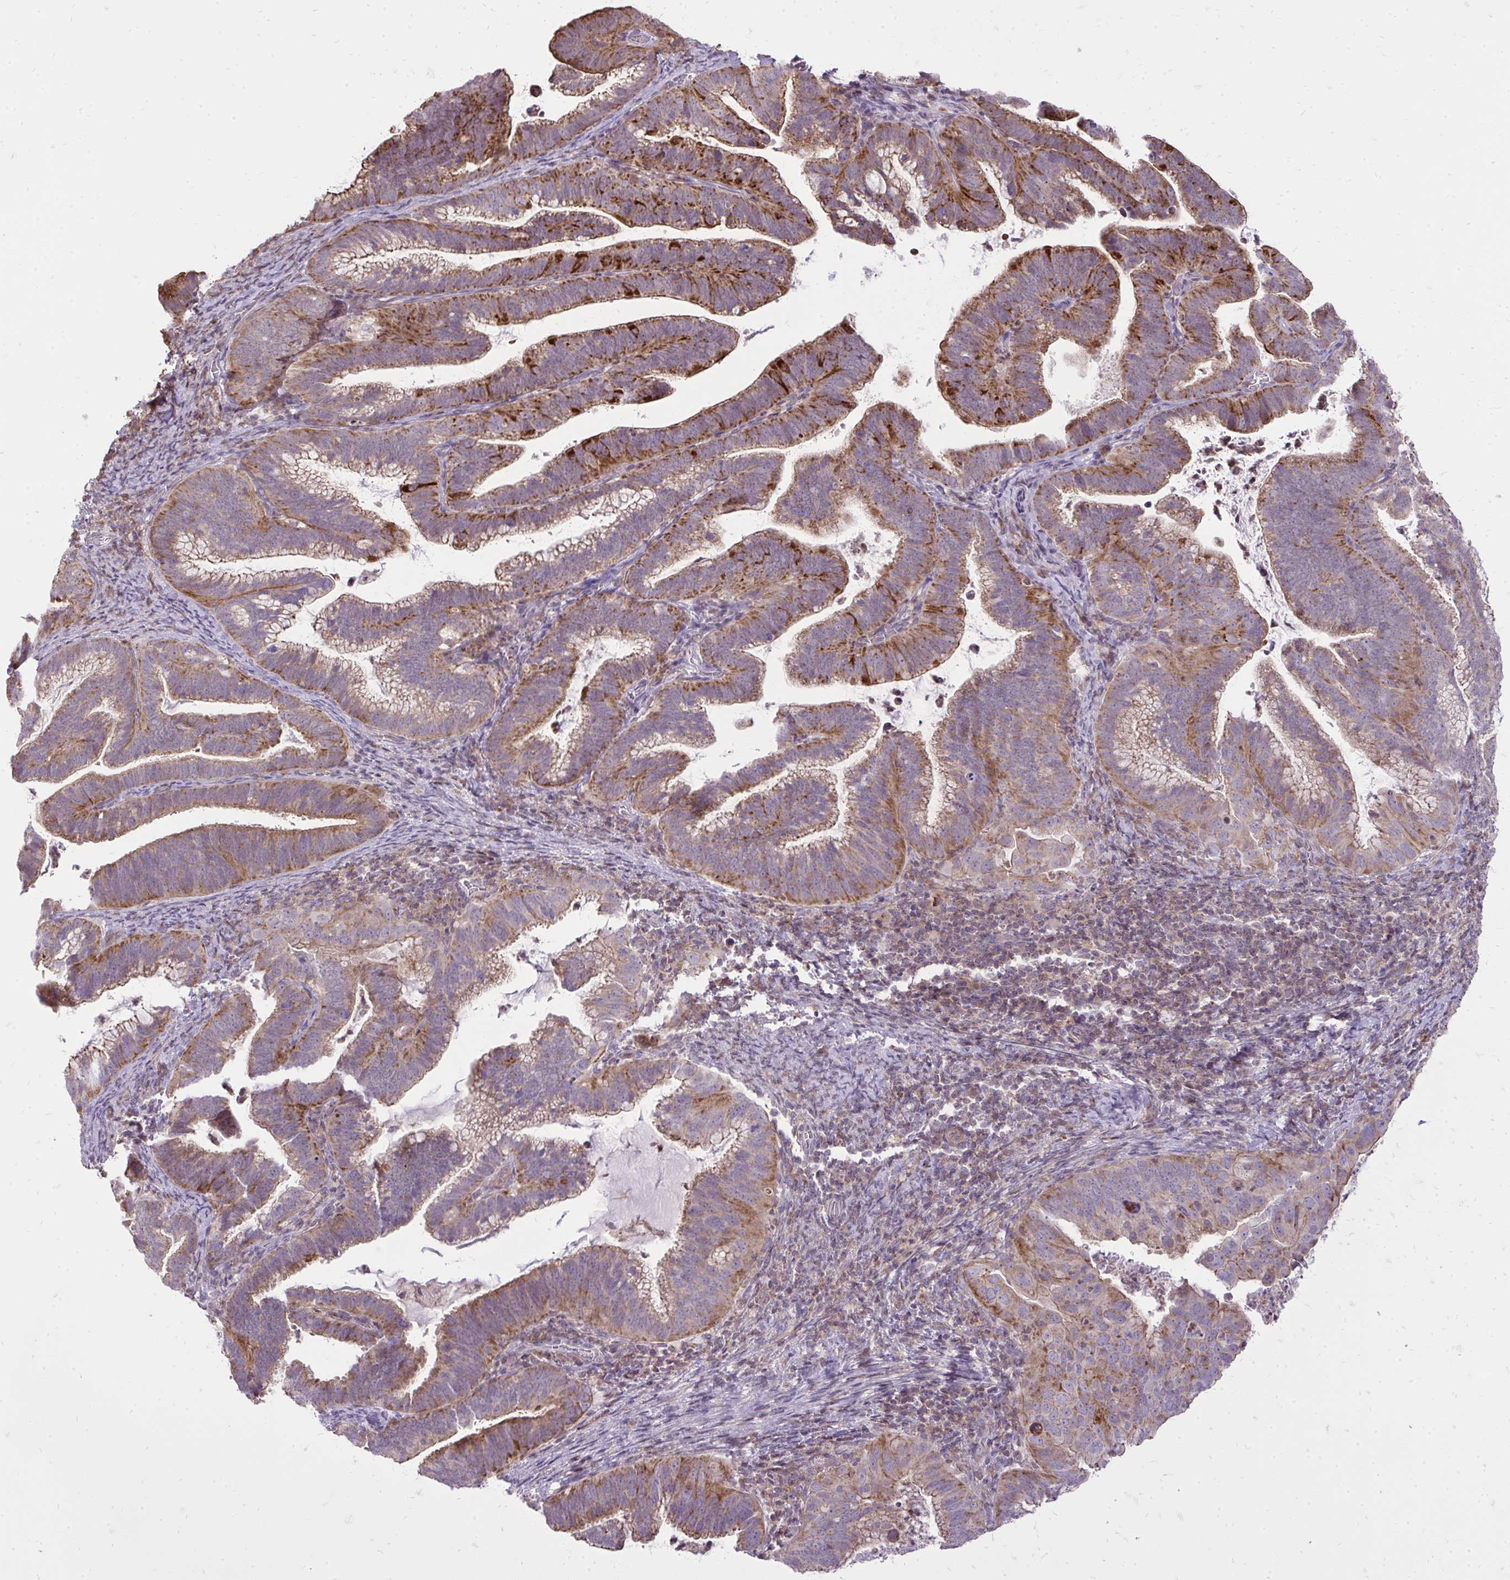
{"staining": {"intensity": "moderate", "quantity": ">75%", "location": "cytoplasmic/membranous"}, "tissue": "cervical cancer", "cell_type": "Tumor cells", "image_type": "cancer", "snomed": [{"axis": "morphology", "description": "Adenocarcinoma, NOS"}, {"axis": "topography", "description": "Cervix"}], "caption": "IHC (DAB) staining of cervical cancer displays moderate cytoplasmic/membranous protein positivity in about >75% of tumor cells.", "gene": "SLC7A5", "patient": {"sex": "female", "age": 61}}